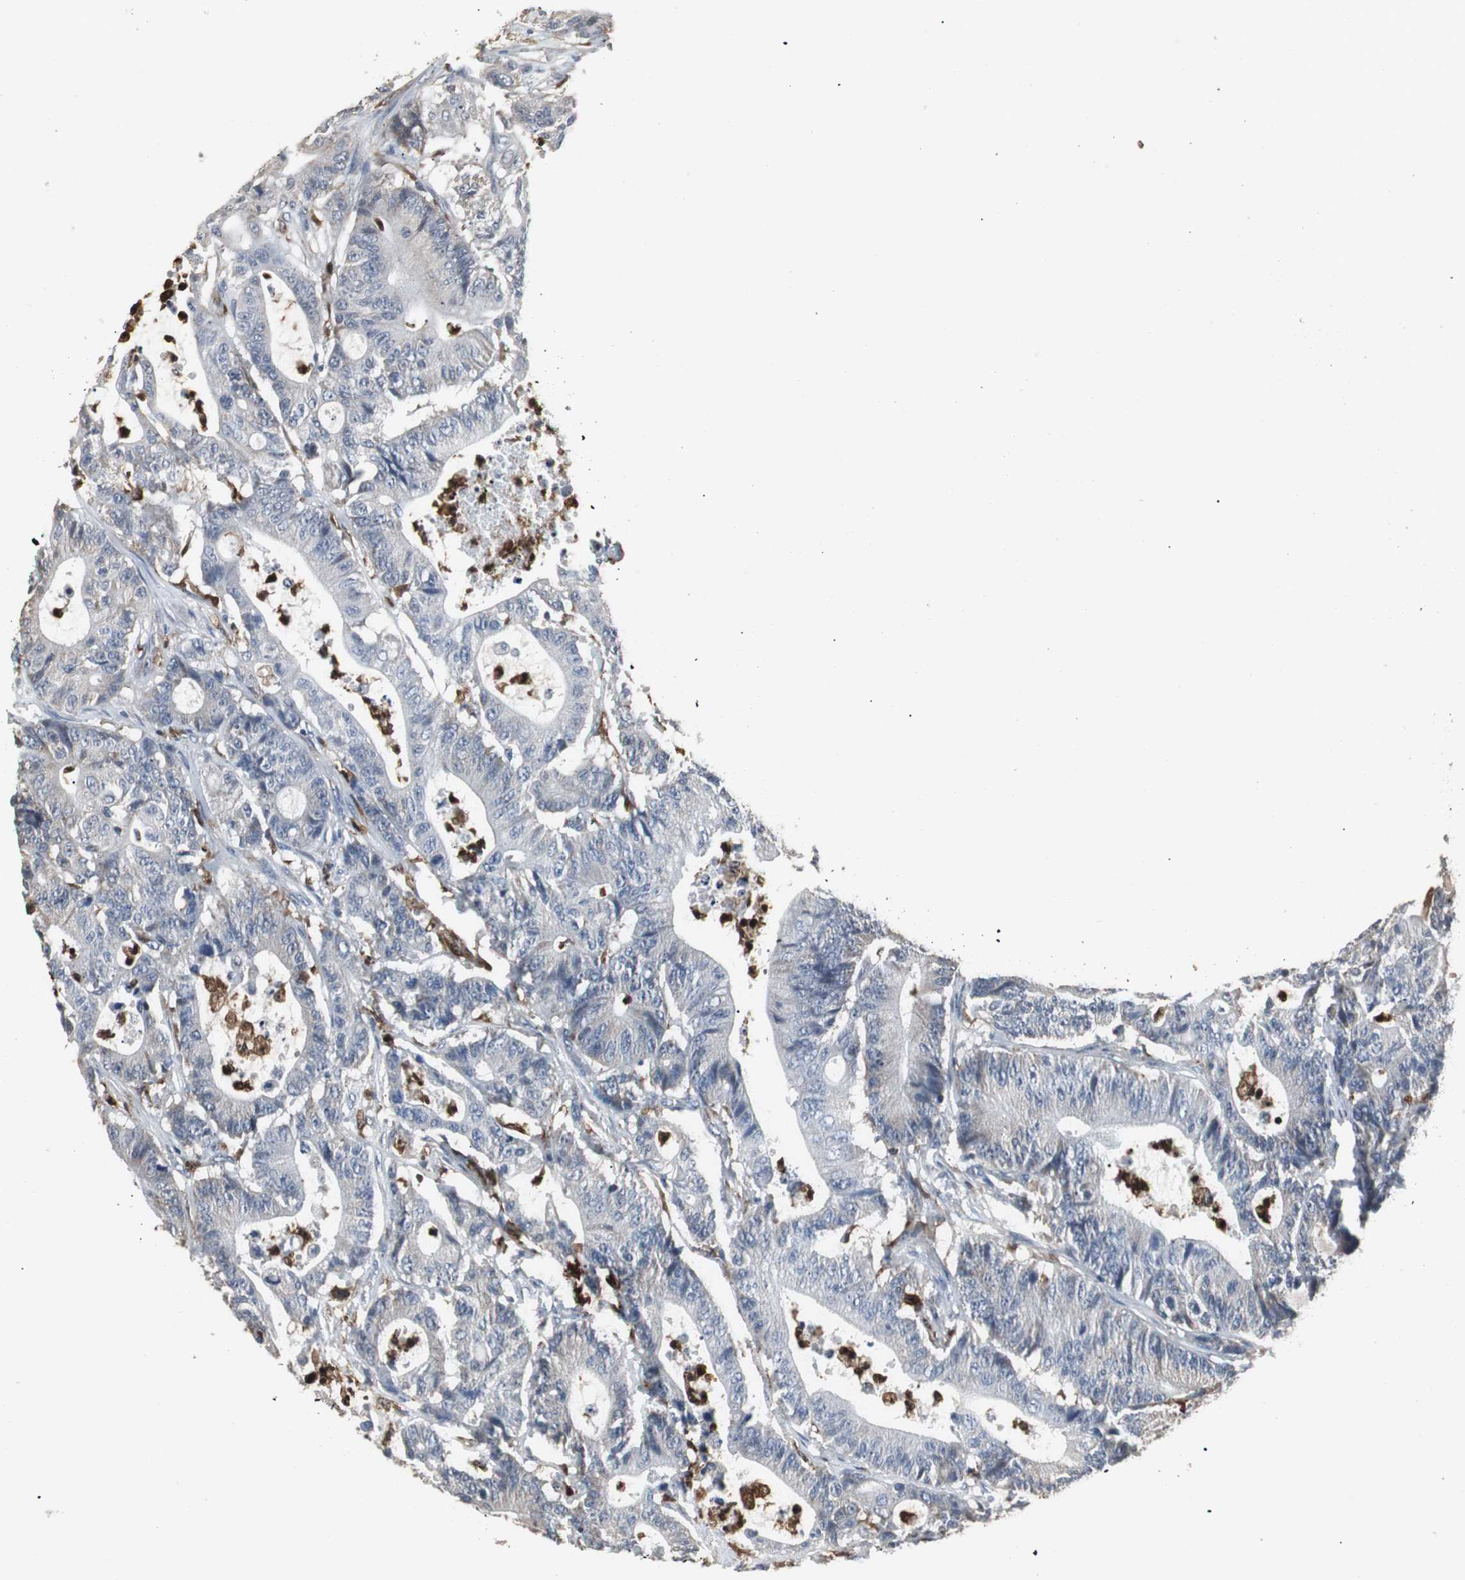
{"staining": {"intensity": "negative", "quantity": "none", "location": "none"}, "tissue": "colorectal cancer", "cell_type": "Tumor cells", "image_type": "cancer", "snomed": [{"axis": "morphology", "description": "Adenocarcinoma, NOS"}, {"axis": "topography", "description": "Colon"}], "caption": "There is no significant positivity in tumor cells of adenocarcinoma (colorectal).", "gene": "NCF2", "patient": {"sex": "female", "age": 84}}